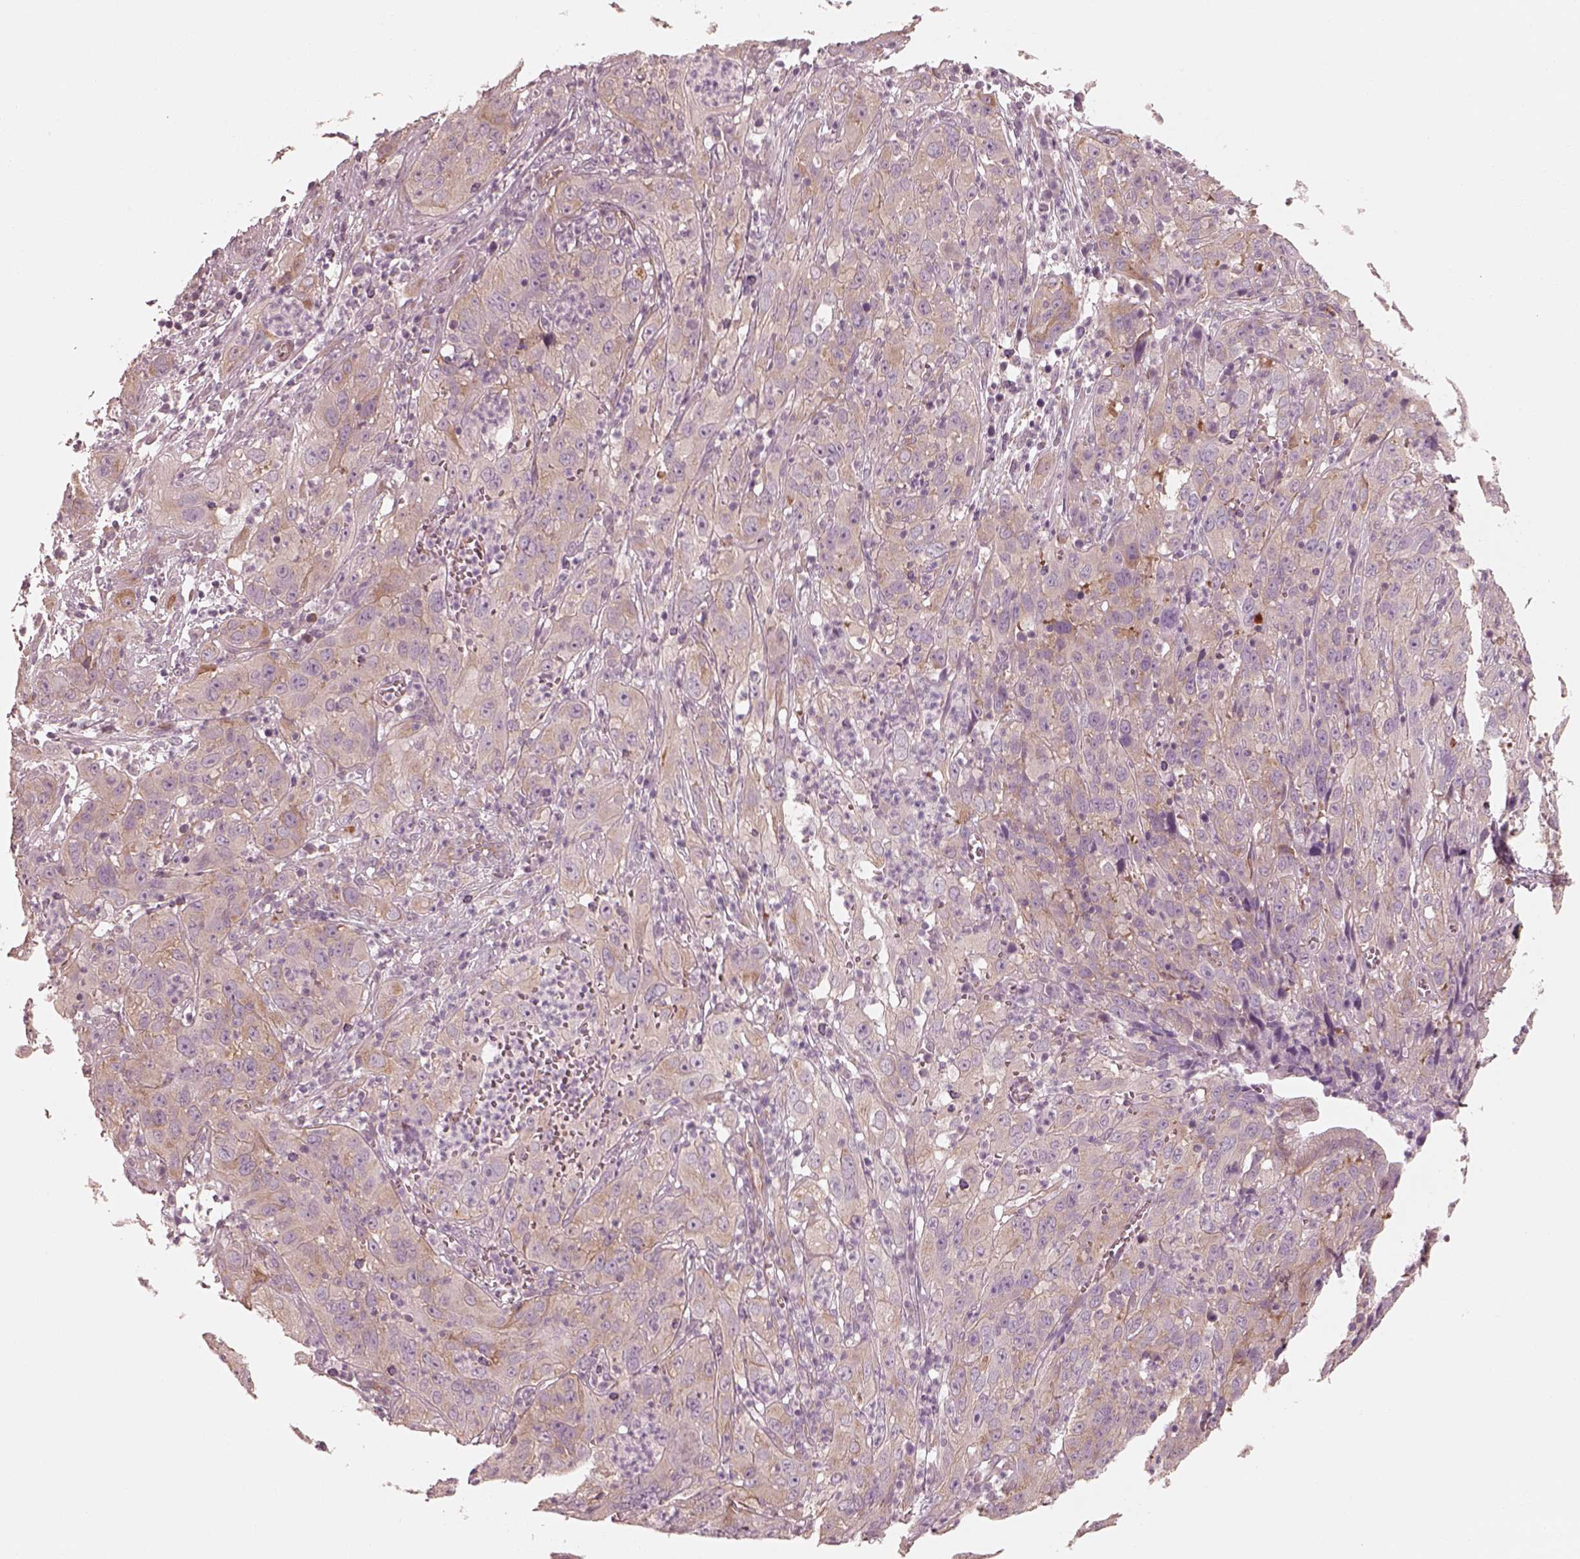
{"staining": {"intensity": "weak", "quantity": "<25%", "location": "cytoplasmic/membranous"}, "tissue": "cervical cancer", "cell_type": "Tumor cells", "image_type": "cancer", "snomed": [{"axis": "morphology", "description": "Squamous cell carcinoma, NOS"}, {"axis": "topography", "description": "Cervix"}], "caption": "Immunohistochemistry micrograph of neoplastic tissue: cervical cancer (squamous cell carcinoma) stained with DAB displays no significant protein positivity in tumor cells.", "gene": "RAB3C", "patient": {"sex": "female", "age": 32}}